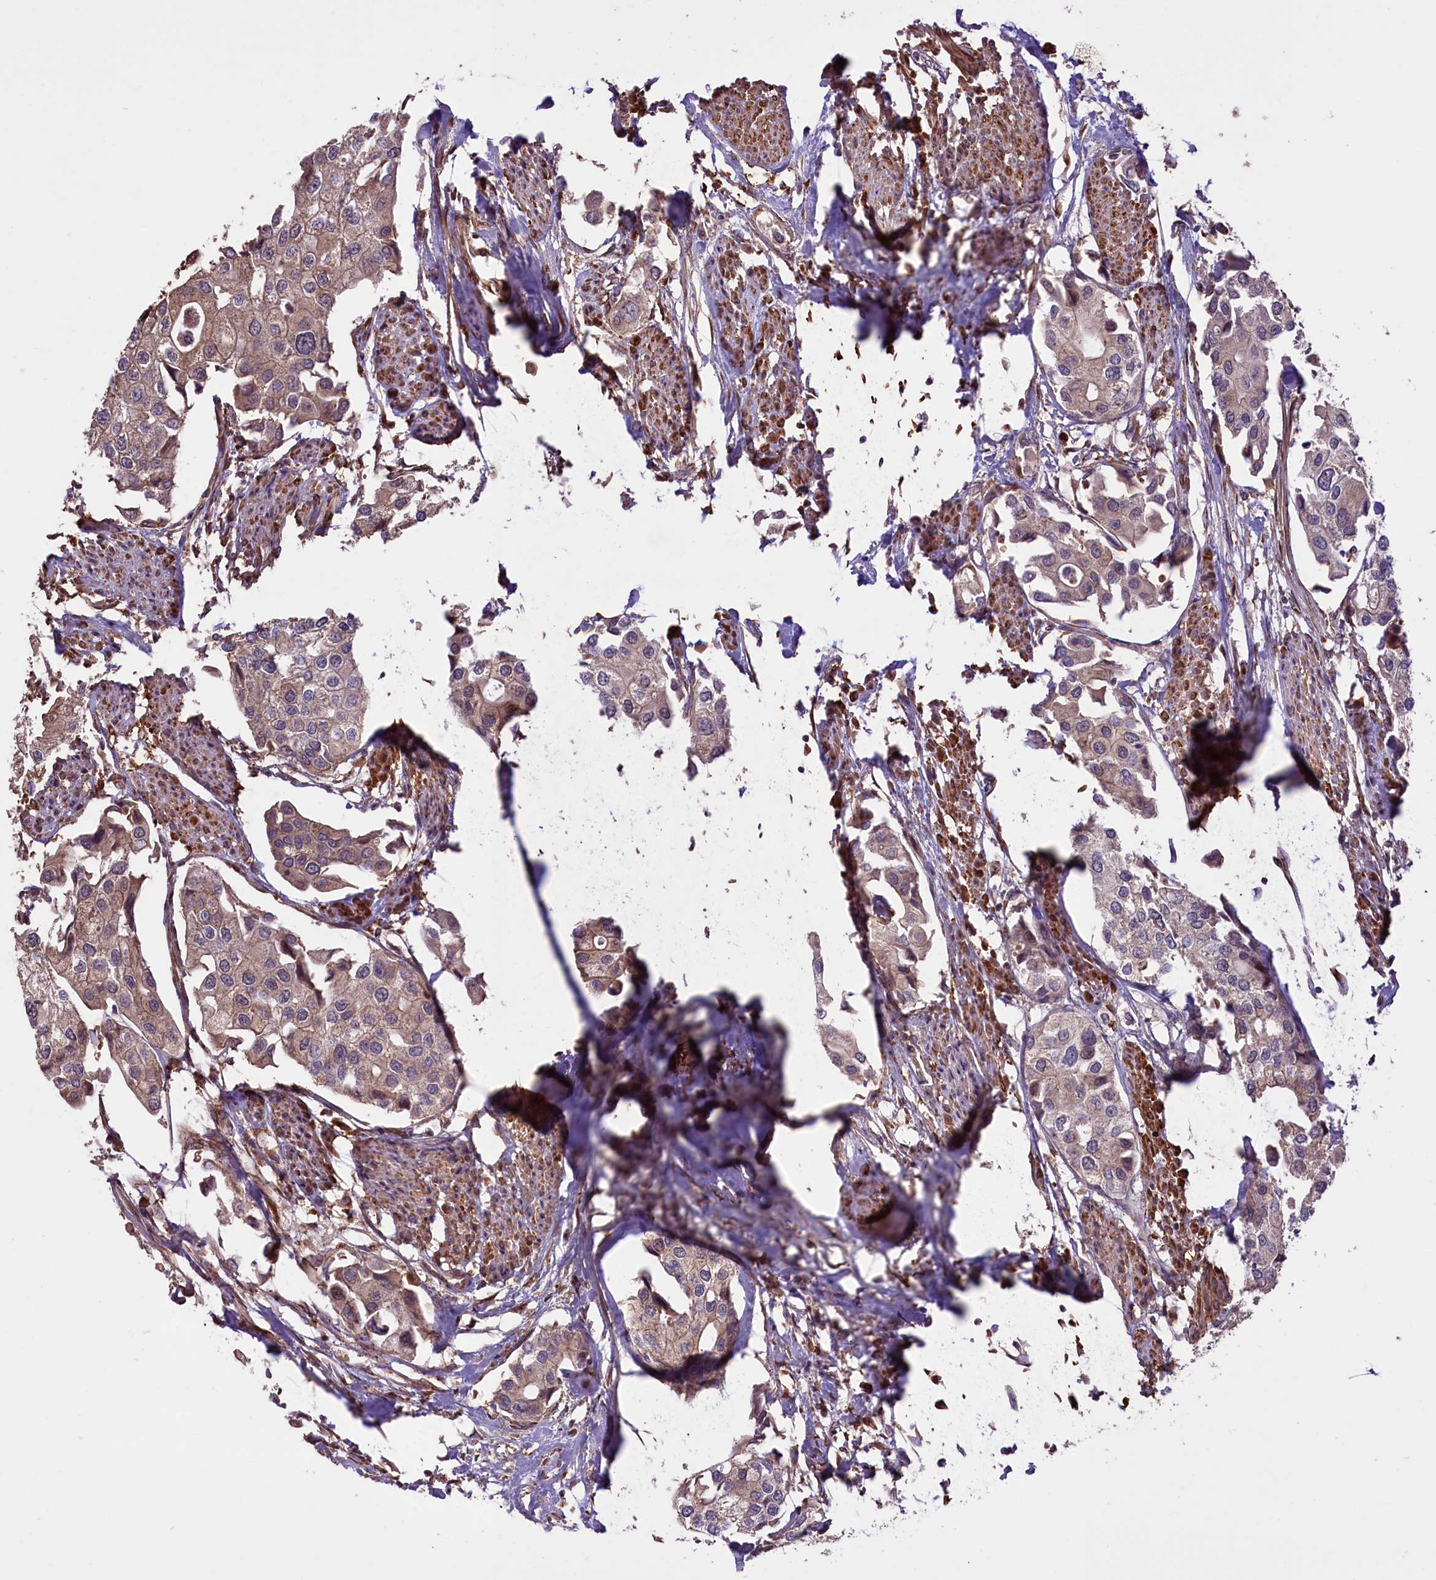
{"staining": {"intensity": "weak", "quantity": "25%-75%", "location": "cytoplasmic/membranous"}, "tissue": "urothelial cancer", "cell_type": "Tumor cells", "image_type": "cancer", "snomed": [{"axis": "morphology", "description": "Urothelial carcinoma, High grade"}, {"axis": "topography", "description": "Urinary bladder"}], "caption": "Protein expression analysis of human urothelial cancer reveals weak cytoplasmic/membranous expression in about 25%-75% of tumor cells.", "gene": "HDAC5", "patient": {"sex": "male", "age": 64}}